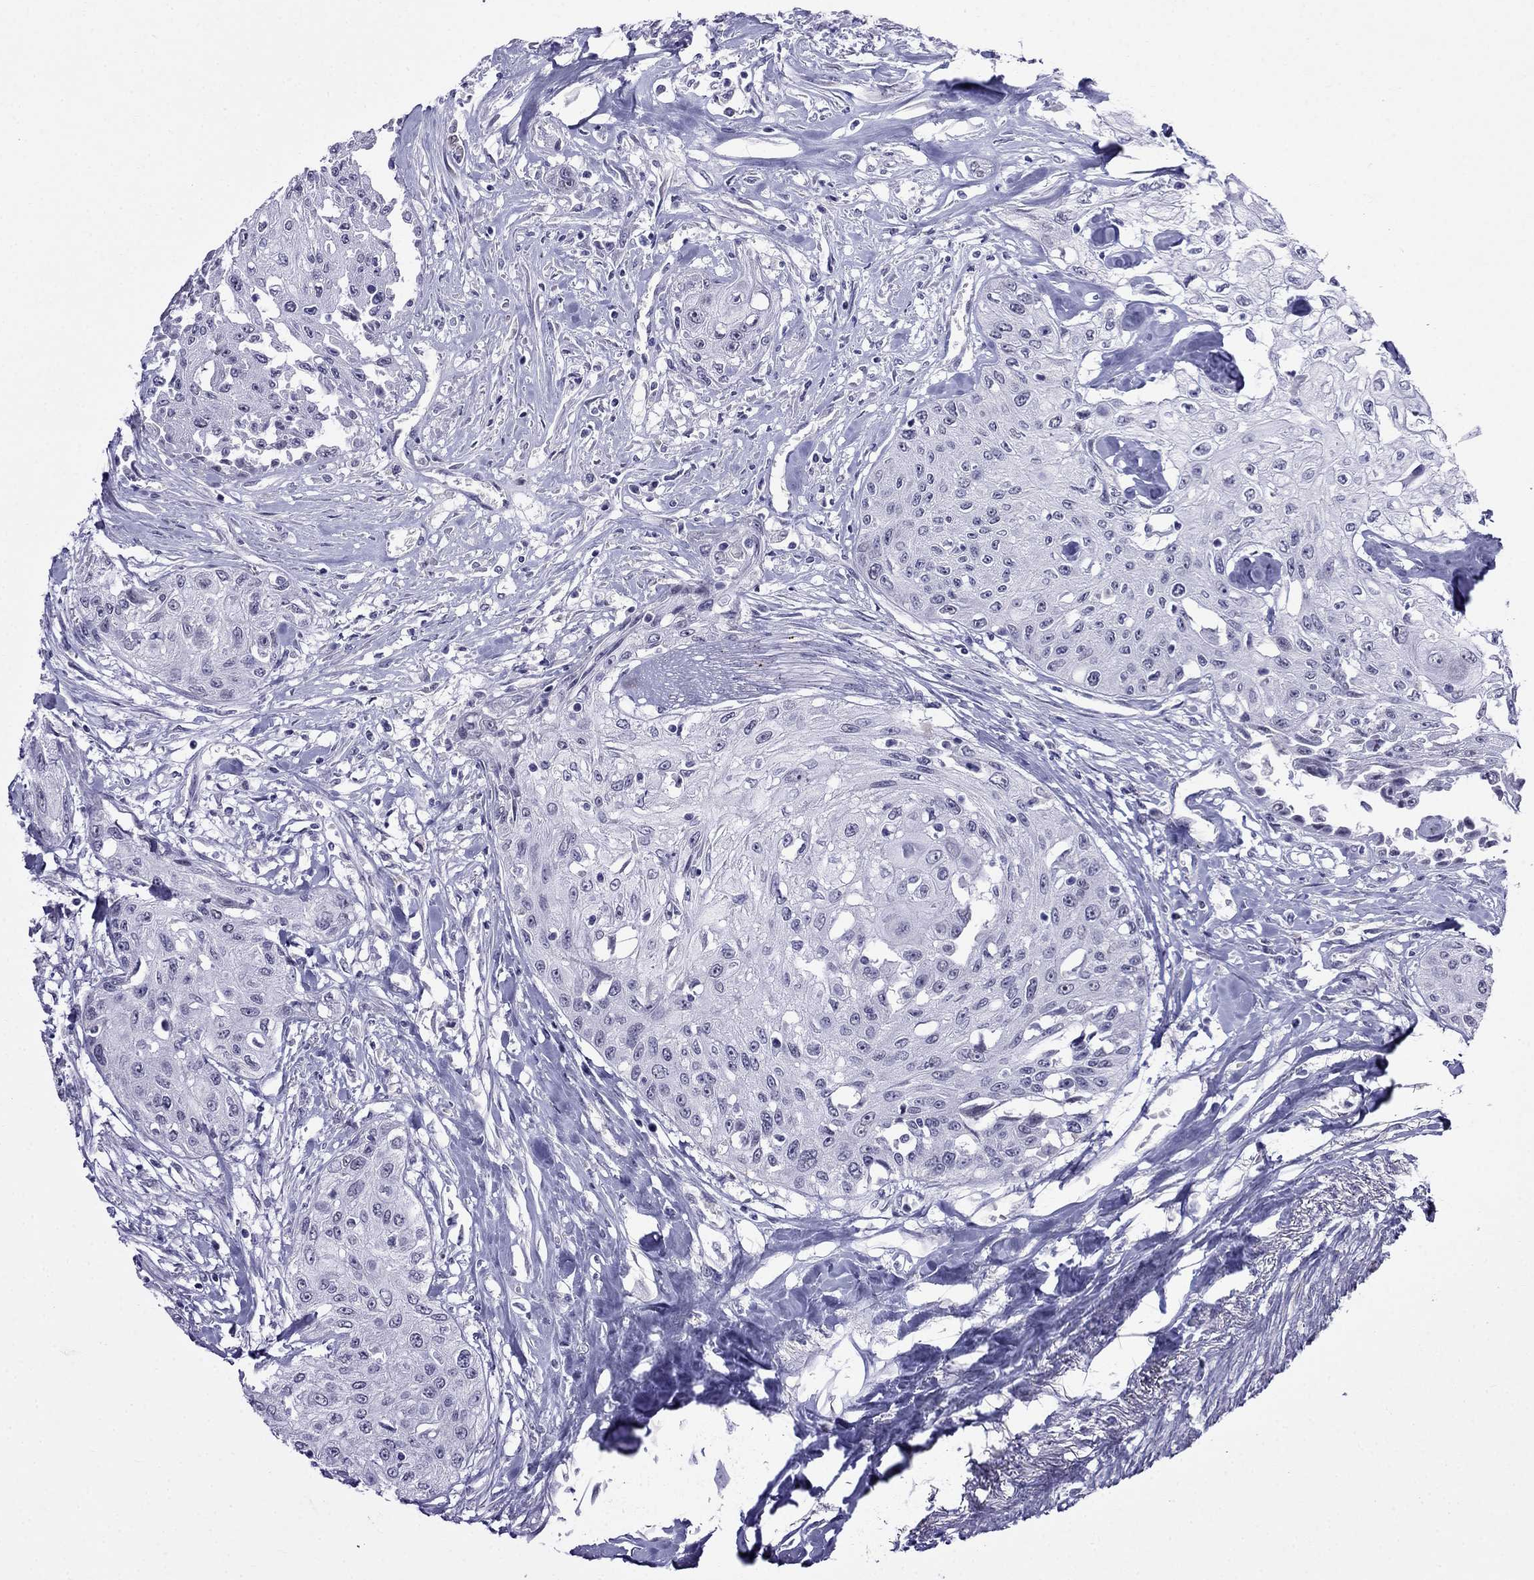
{"staining": {"intensity": "negative", "quantity": "none", "location": "none"}, "tissue": "head and neck cancer", "cell_type": "Tumor cells", "image_type": "cancer", "snomed": [{"axis": "morphology", "description": "Normal tissue, NOS"}, {"axis": "morphology", "description": "Squamous cell carcinoma, NOS"}, {"axis": "topography", "description": "Oral tissue"}, {"axis": "topography", "description": "Peripheral nerve tissue"}, {"axis": "topography", "description": "Head-Neck"}], "caption": "Tumor cells are negative for brown protein staining in head and neck squamous cell carcinoma.", "gene": "MGP", "patient": {"sex": "female", "age": 59}}